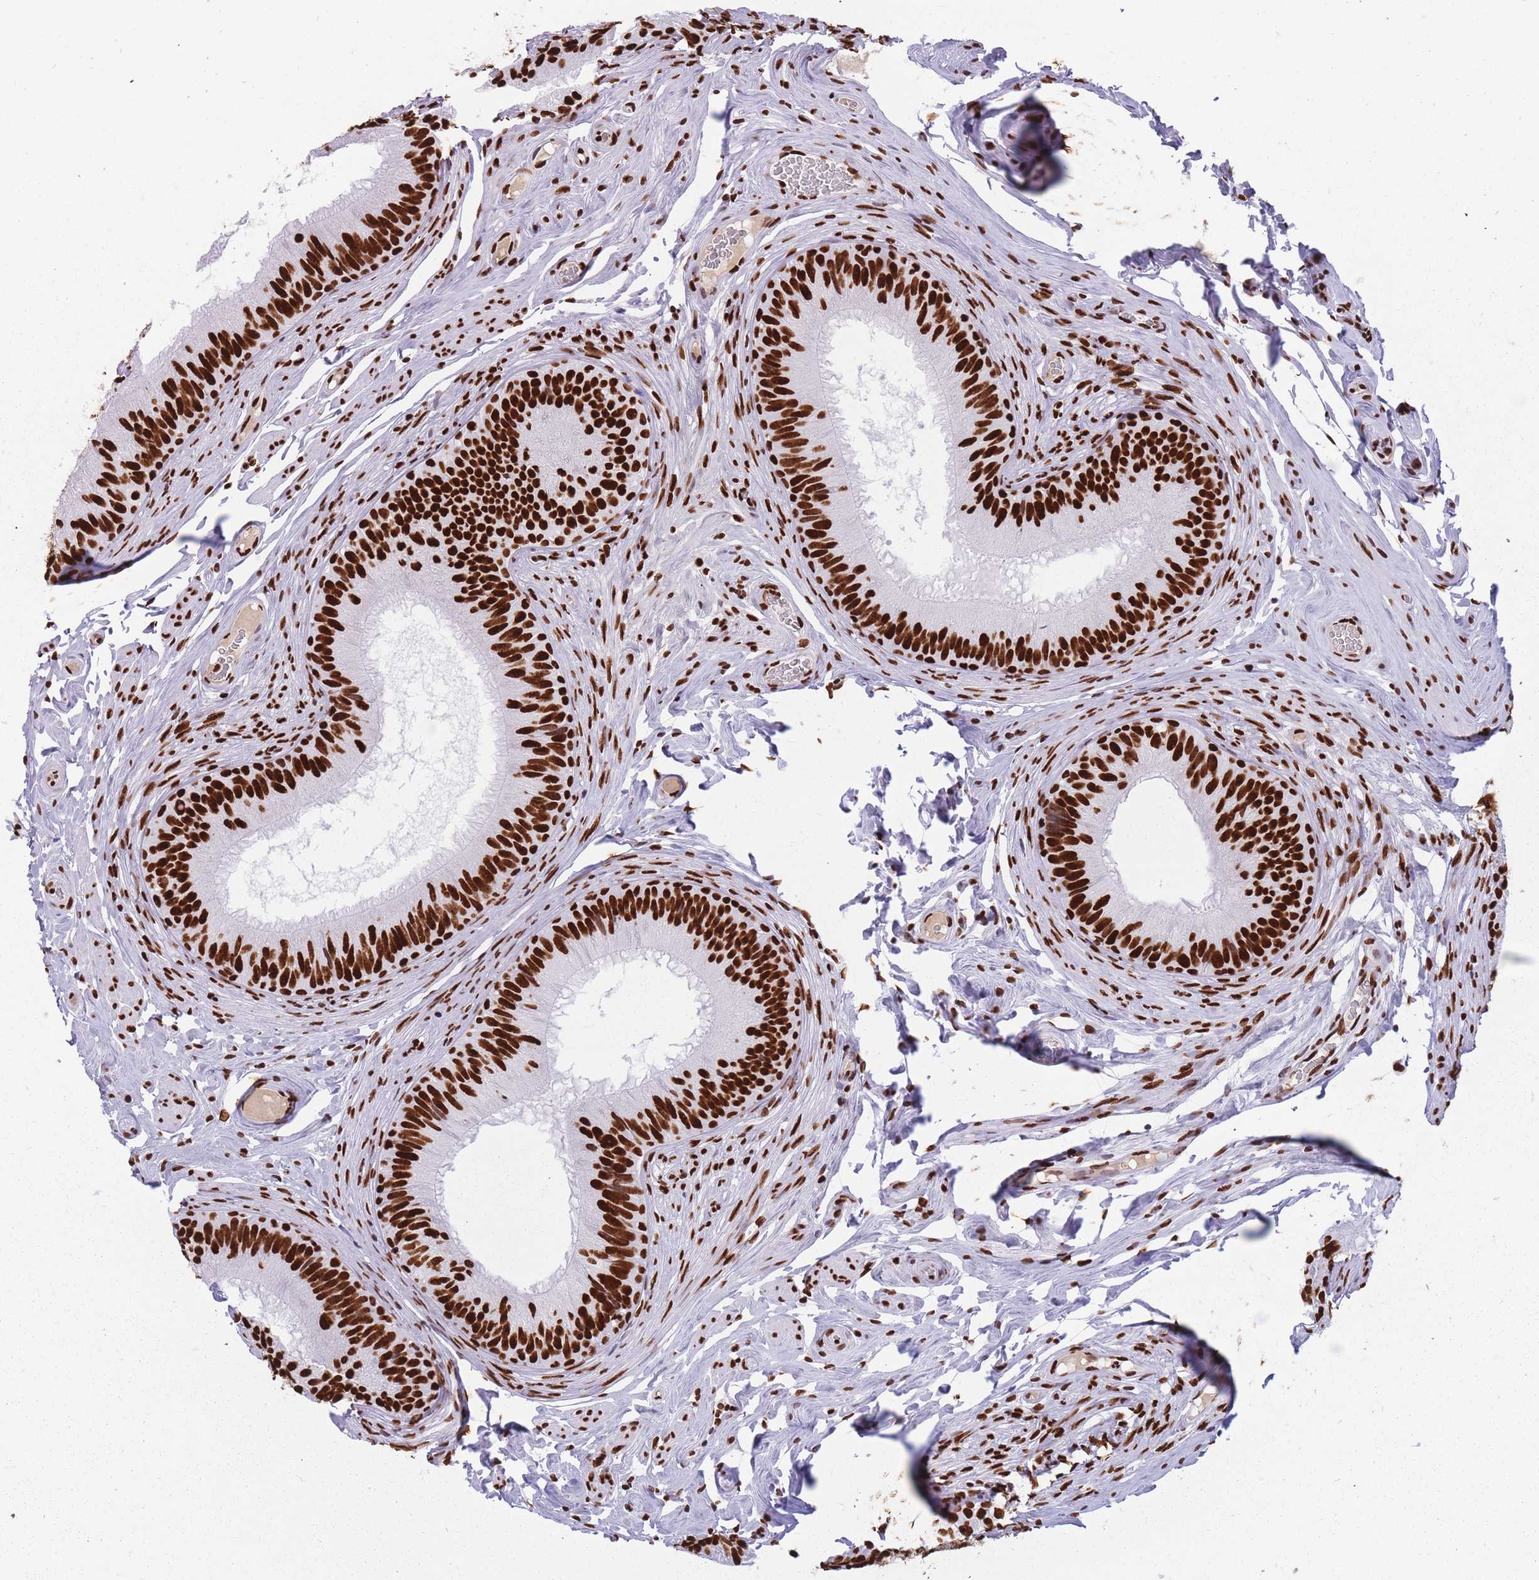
{"staining": {"intensity": "strong", "quantity": ">75%", "location": "nuclear"}, "tissue": "epididymis", "cell_type": "Glandular cells", "image_type": "normal", "snomed": [{"axis": "morphology", "description": "Normal tissue, NOS"}, {"axis": "topography", "description": "Epididymis, spermatic cord, NOS"}], "caption": "The photomicrograph demonstrates a brown stain indicating the presence of a protein in the nuclear of glandular cells in epididymis.", "gene": "HNRNPUL1", "patient": {"sex": "male", "age": 25}}